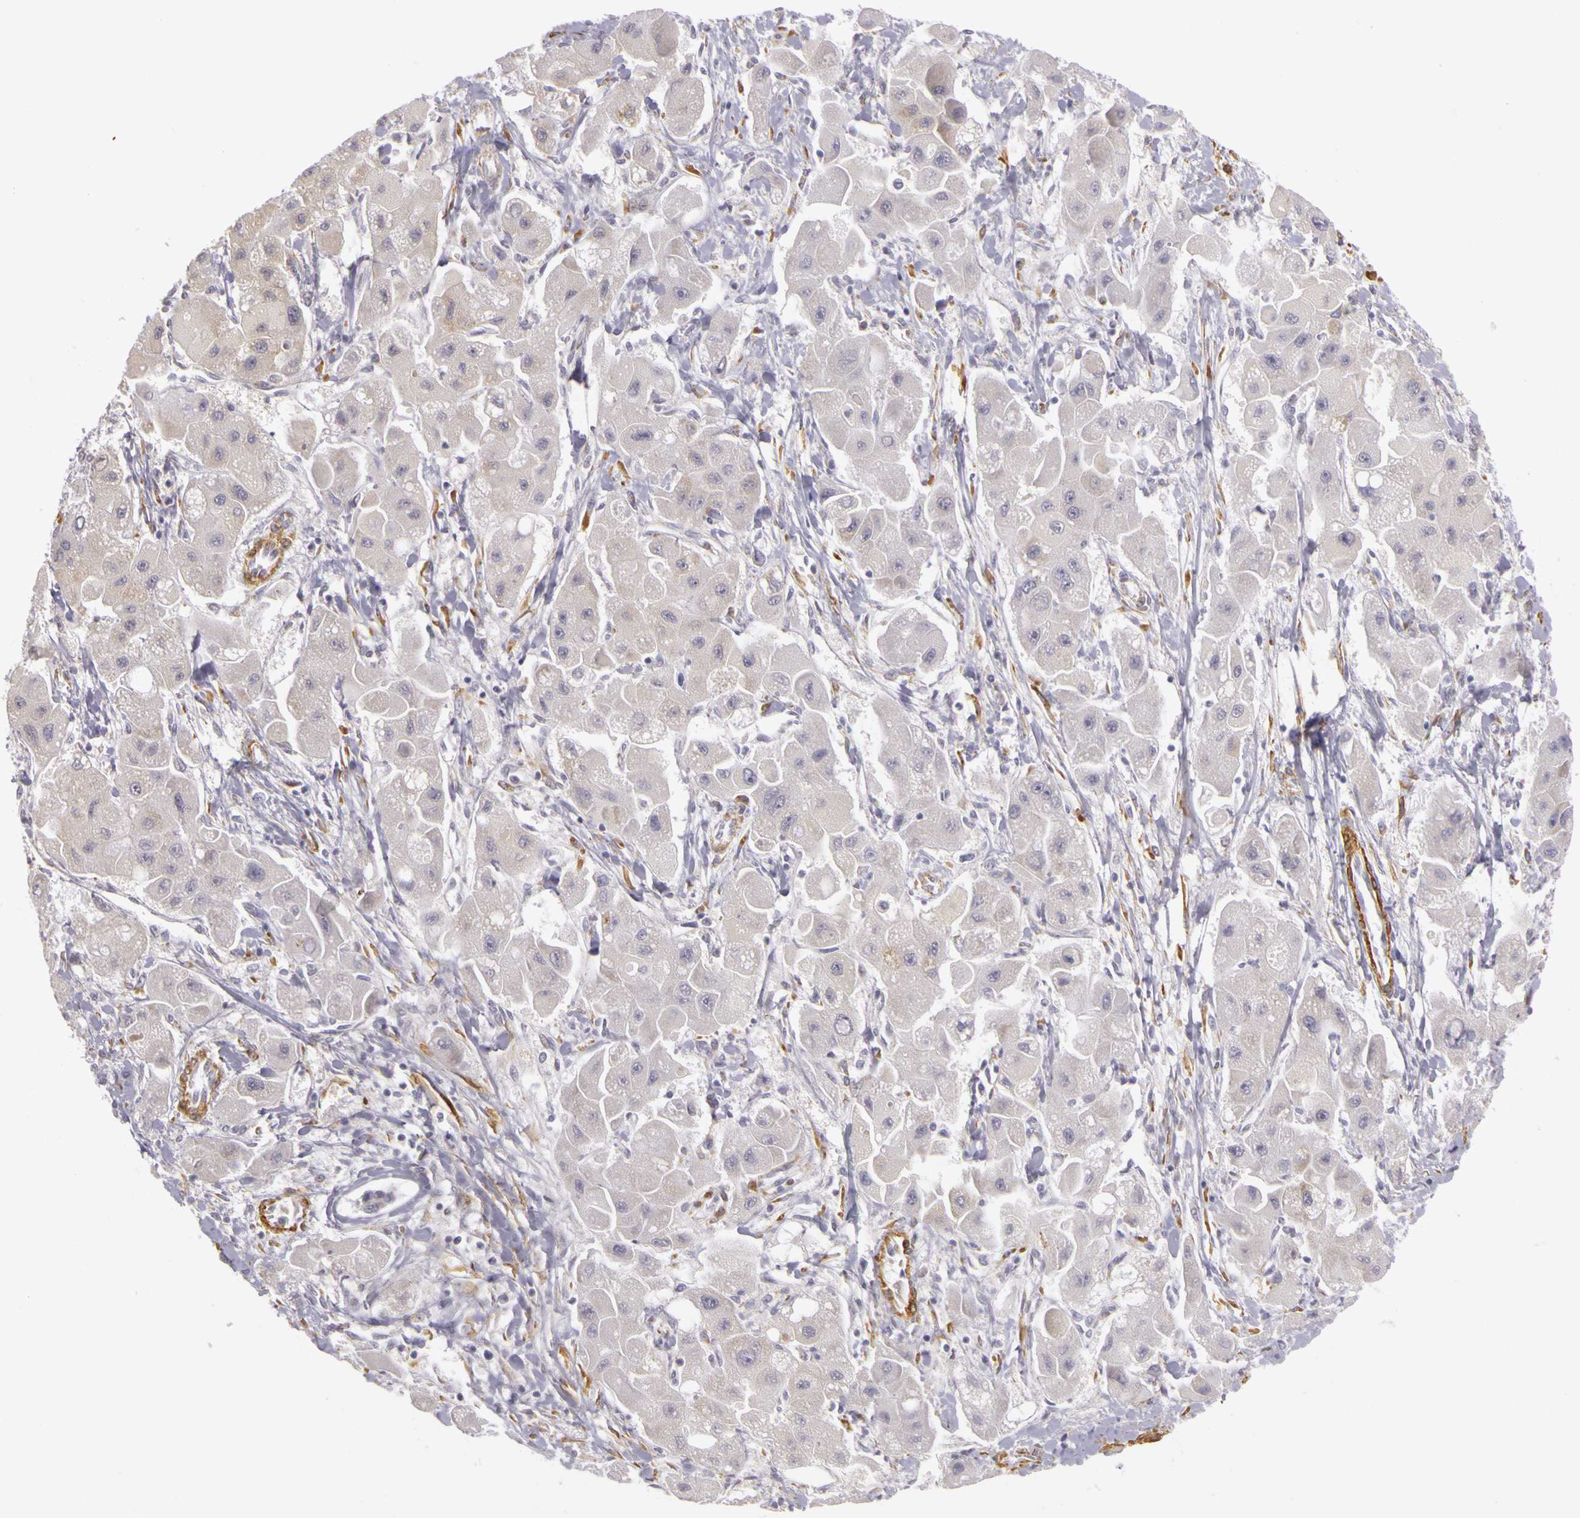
{"staining": {"intensity": "weak", "quantity": ">75%", "location": "cytoplasmic/membranous"}, "tissue": "liver cancer", "cell_type": "Tumor cells", "image_type": "cancer", "snomed": [{"axis": "morphology", "description": "Carcinoma, Hepatocellular, NOS"}, {"axis": "topography", "description": "Liver"}], "caption": "Hepatocellular carcinoma (liver) was stained to show a protein in brown. There is low levels of weak cytoplasmic/membranous expression in about >75% of tumor cells. The protein is stained brown, and the nuclei are stained in blue (DAB IHC with brightfield microscopy, high magnification).", "gene": "CNTN2", "patient": {"sex": "male", "age": 24}}